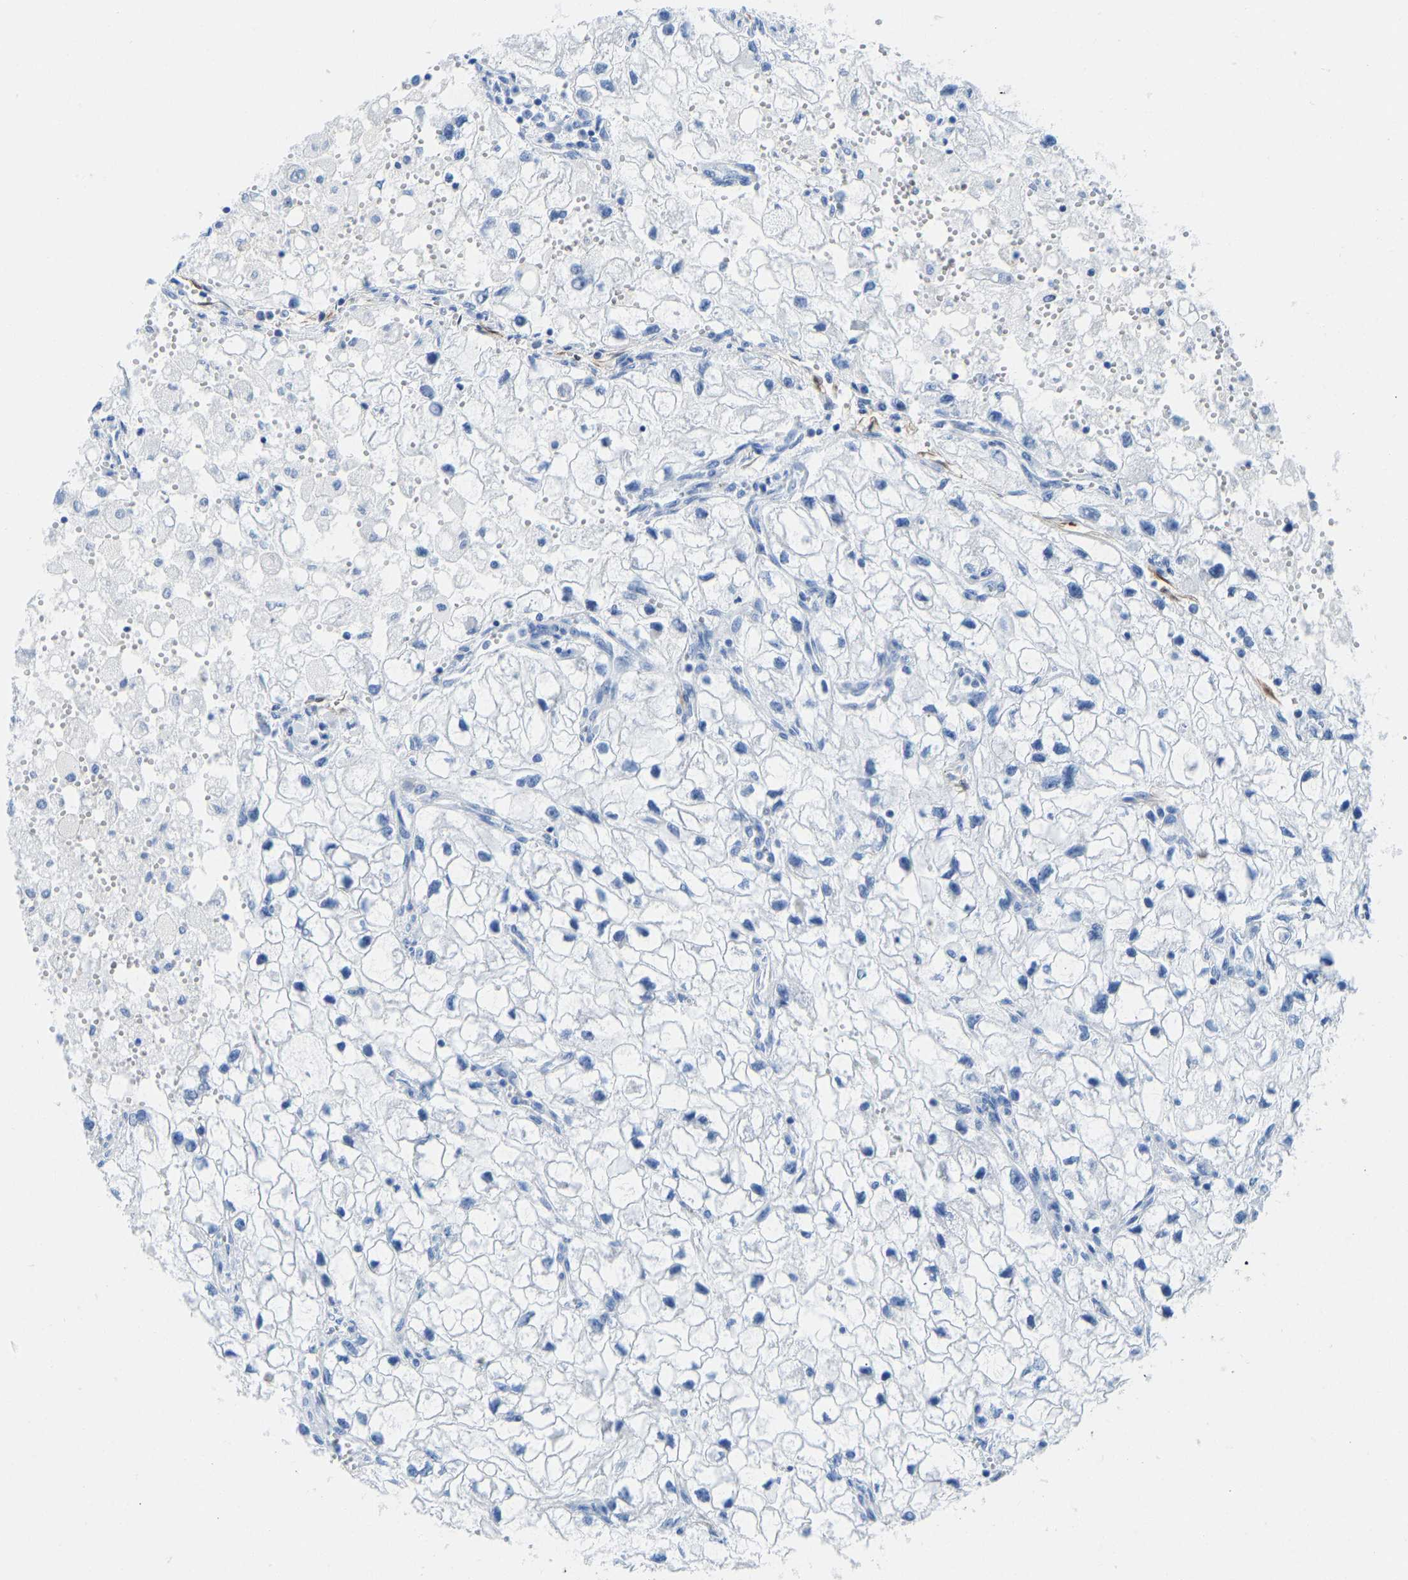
{"staining": {"intensity": "negative", "quantity": "none", "location": "none"}, "tissue": "renal cancer", "cell_type": "Tumor cells", "image_type": "cancer", "snomed": [{"axis": "morphology", "description": "Adenocarcinoma, NOS"}, {"axis": "topography", "description": "Kidney"}], "caption": "Immunohistochemical staining of human renal cancer displays no significant expression in tumor cells. Nuclei are stained in blue.", "gene": "NKAIN3", "patient": {"sex": "female", "age": 70}}